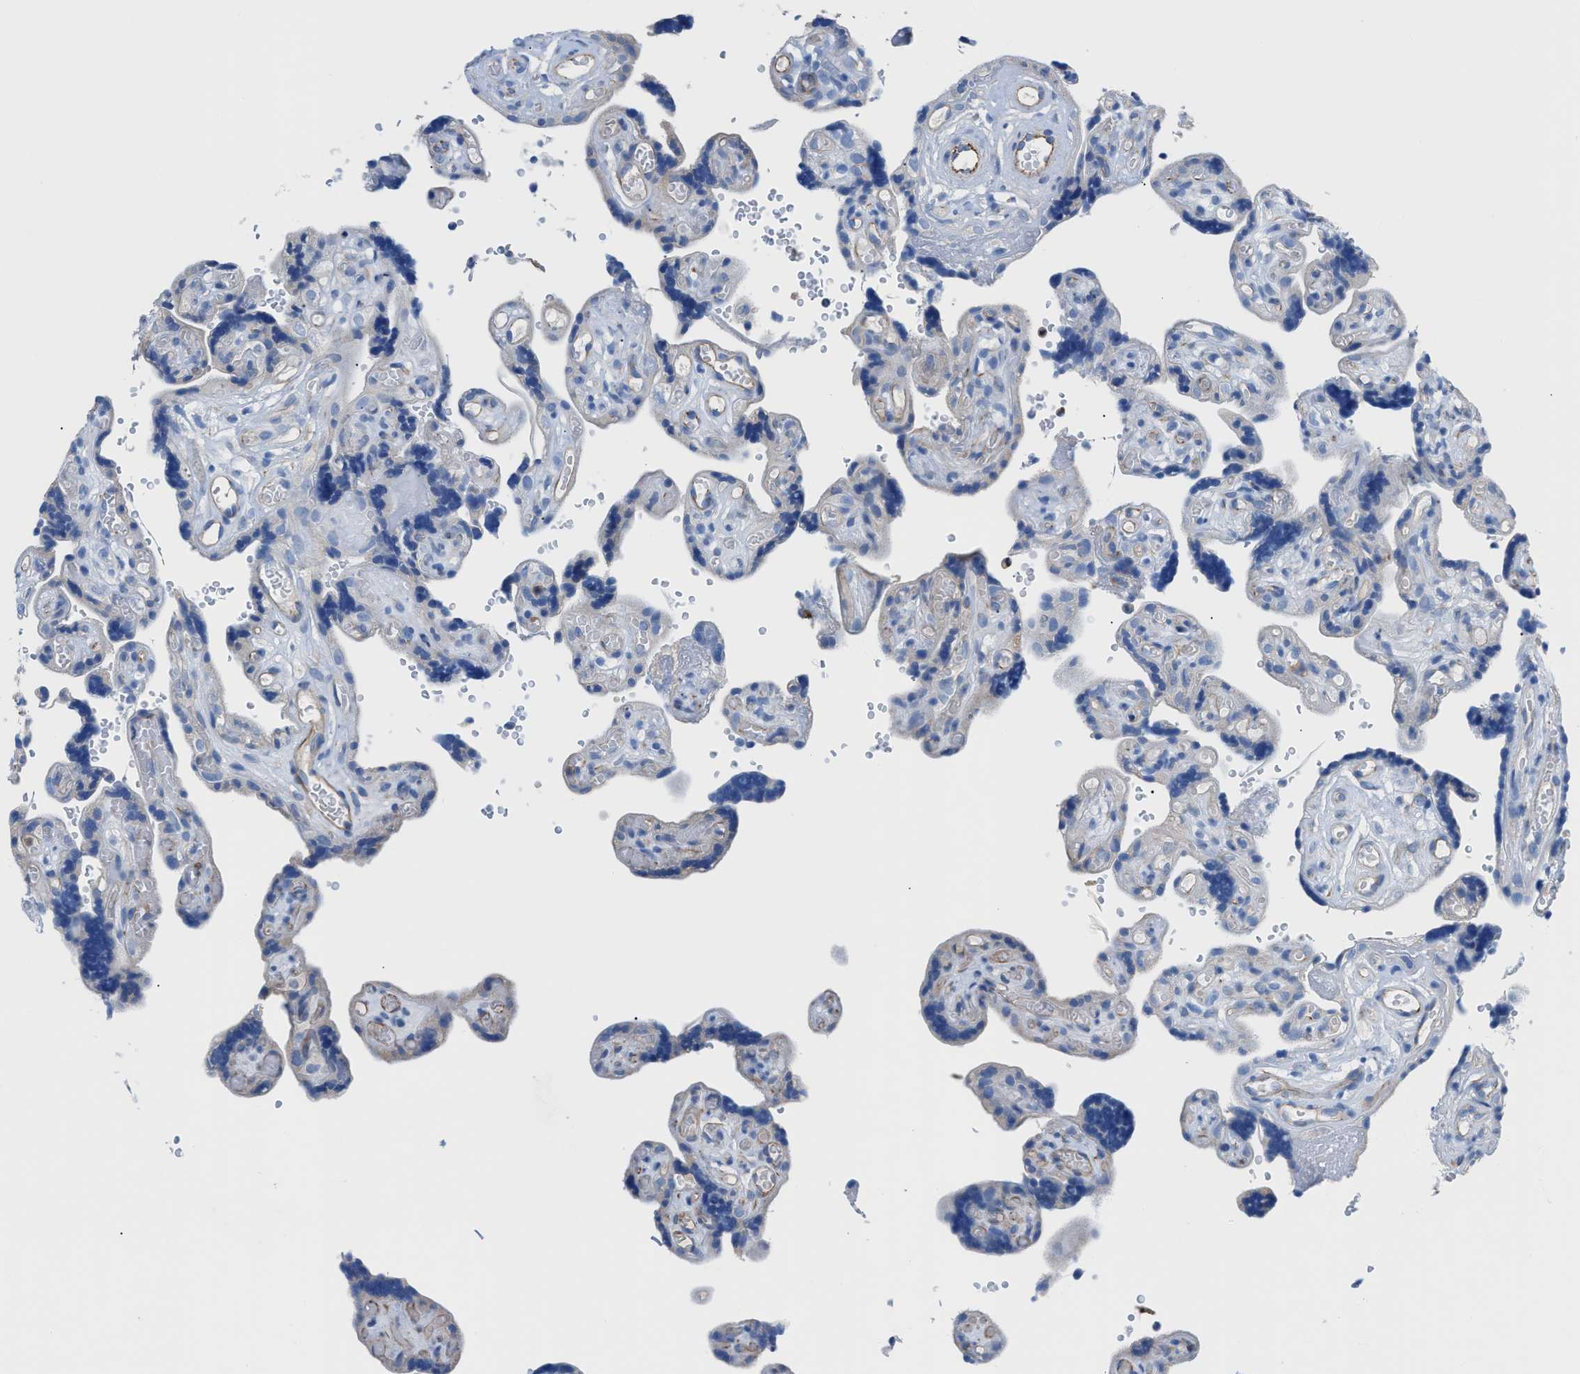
{"staining": {"intensity": "negative", "quantity": "none", "location": "none"}, "tissue": "placenta", "cell_type": "Decidual cells", "image_type": "normal", "snomed": [{"axis": "morphology", "description": "Normal tissue, NOS"}, {"axis": "topography", "description": "Placenta"}], "caption": "Placenta stained for a protein using immunohistochemistry (IHC) demonstrates no expression decidual cells.", "gene": "ITPR1", "patient": {"sex": "female", "age": 30}}